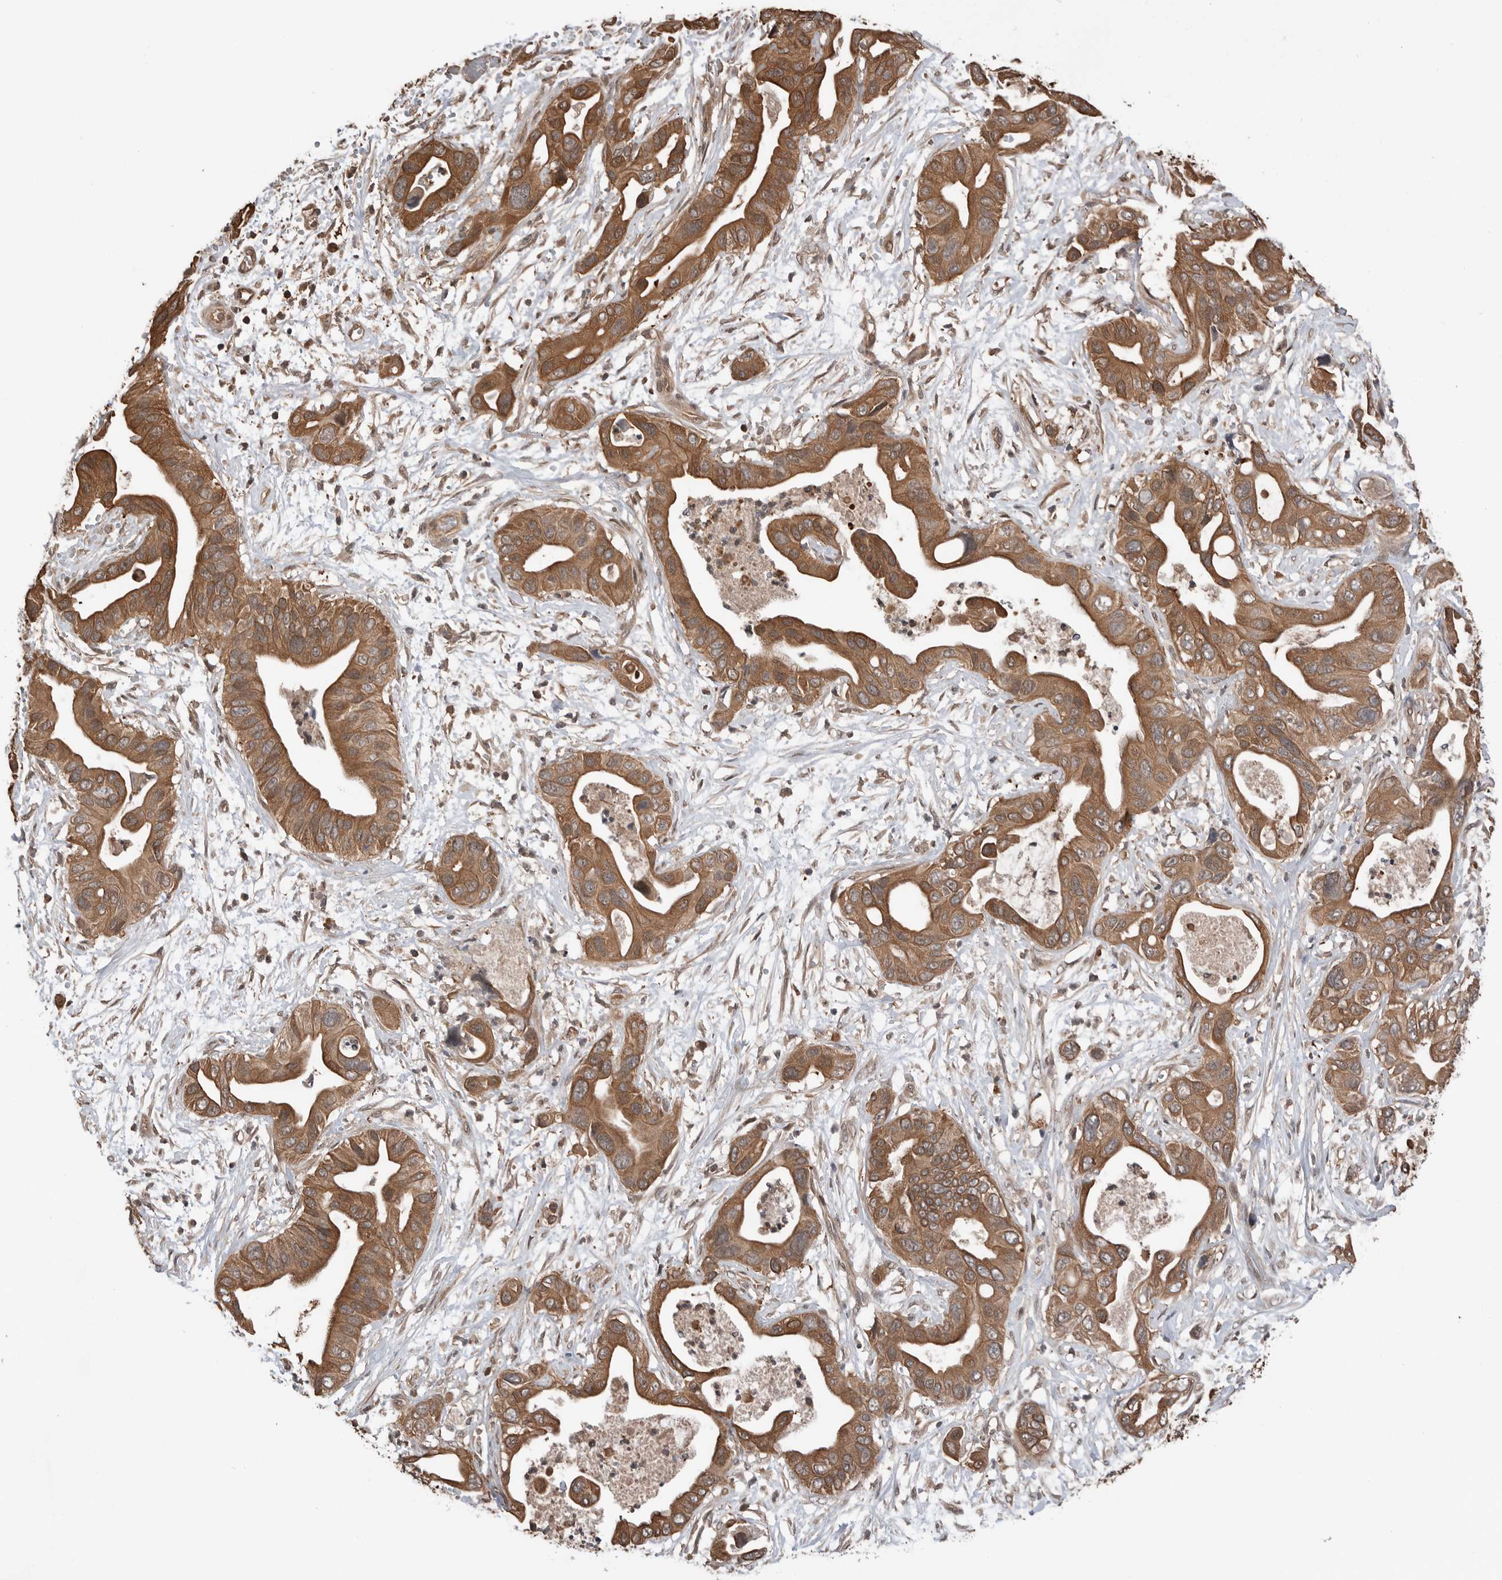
{"staining": {"intensity": "strong", "quantity": ">75%", "location": "cytoplasmic/membranous"}, "tissue": "pancreatic cancer", "cell_type": "Tumor cells", "image_type": "cancer", "snomed": [{"axis": "morphology", "description": "Adenocarcinoma, NOS"}, {"axis": "topography", "description": "Pancreas"}], "caption": "Tumor cells display high levels of strong cytoplasmic/membranous staining in about >75% of cells in pancreatic cancer (adenocarcinoma).", "gene": "PEAK1", "patient": {"sex": "male", "age": 66}}